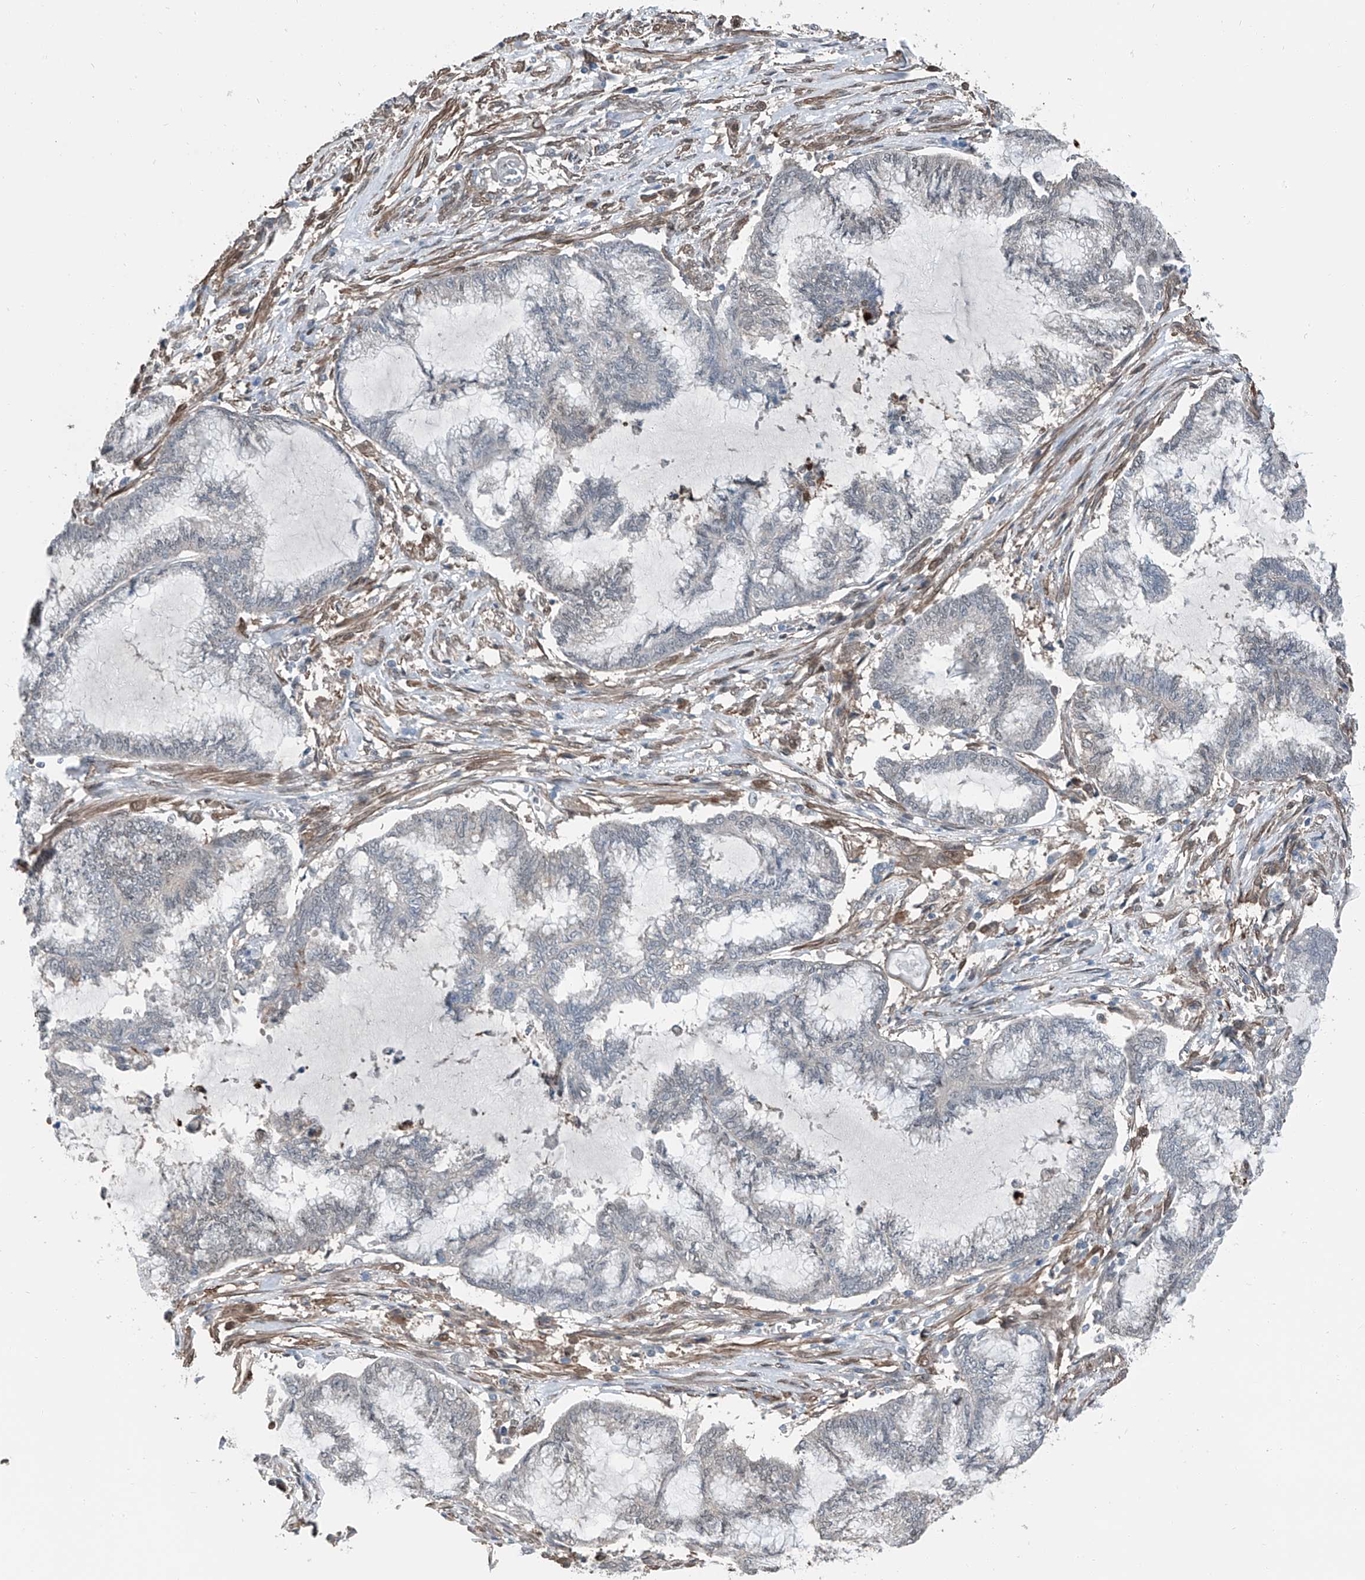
{"staining": {"intensity": "negative", "quantity": "none", "location": "none"}, "tissue": "endometrial cancer", "cell_type": "Tumor cells", "image_type": "cancer", "snomed": [{"axis": "morphology", "description": "Adenocarcinoma, NOS"}, {"axis": "topography", "description": "Endometrium"}], "caption": "Human endometrial adenocarcinoma stained for a protein using IHC exhibits no positivity in tumor cells.", "gene": "HSPA6", "patient": {"sex": "female", "age": 86}}